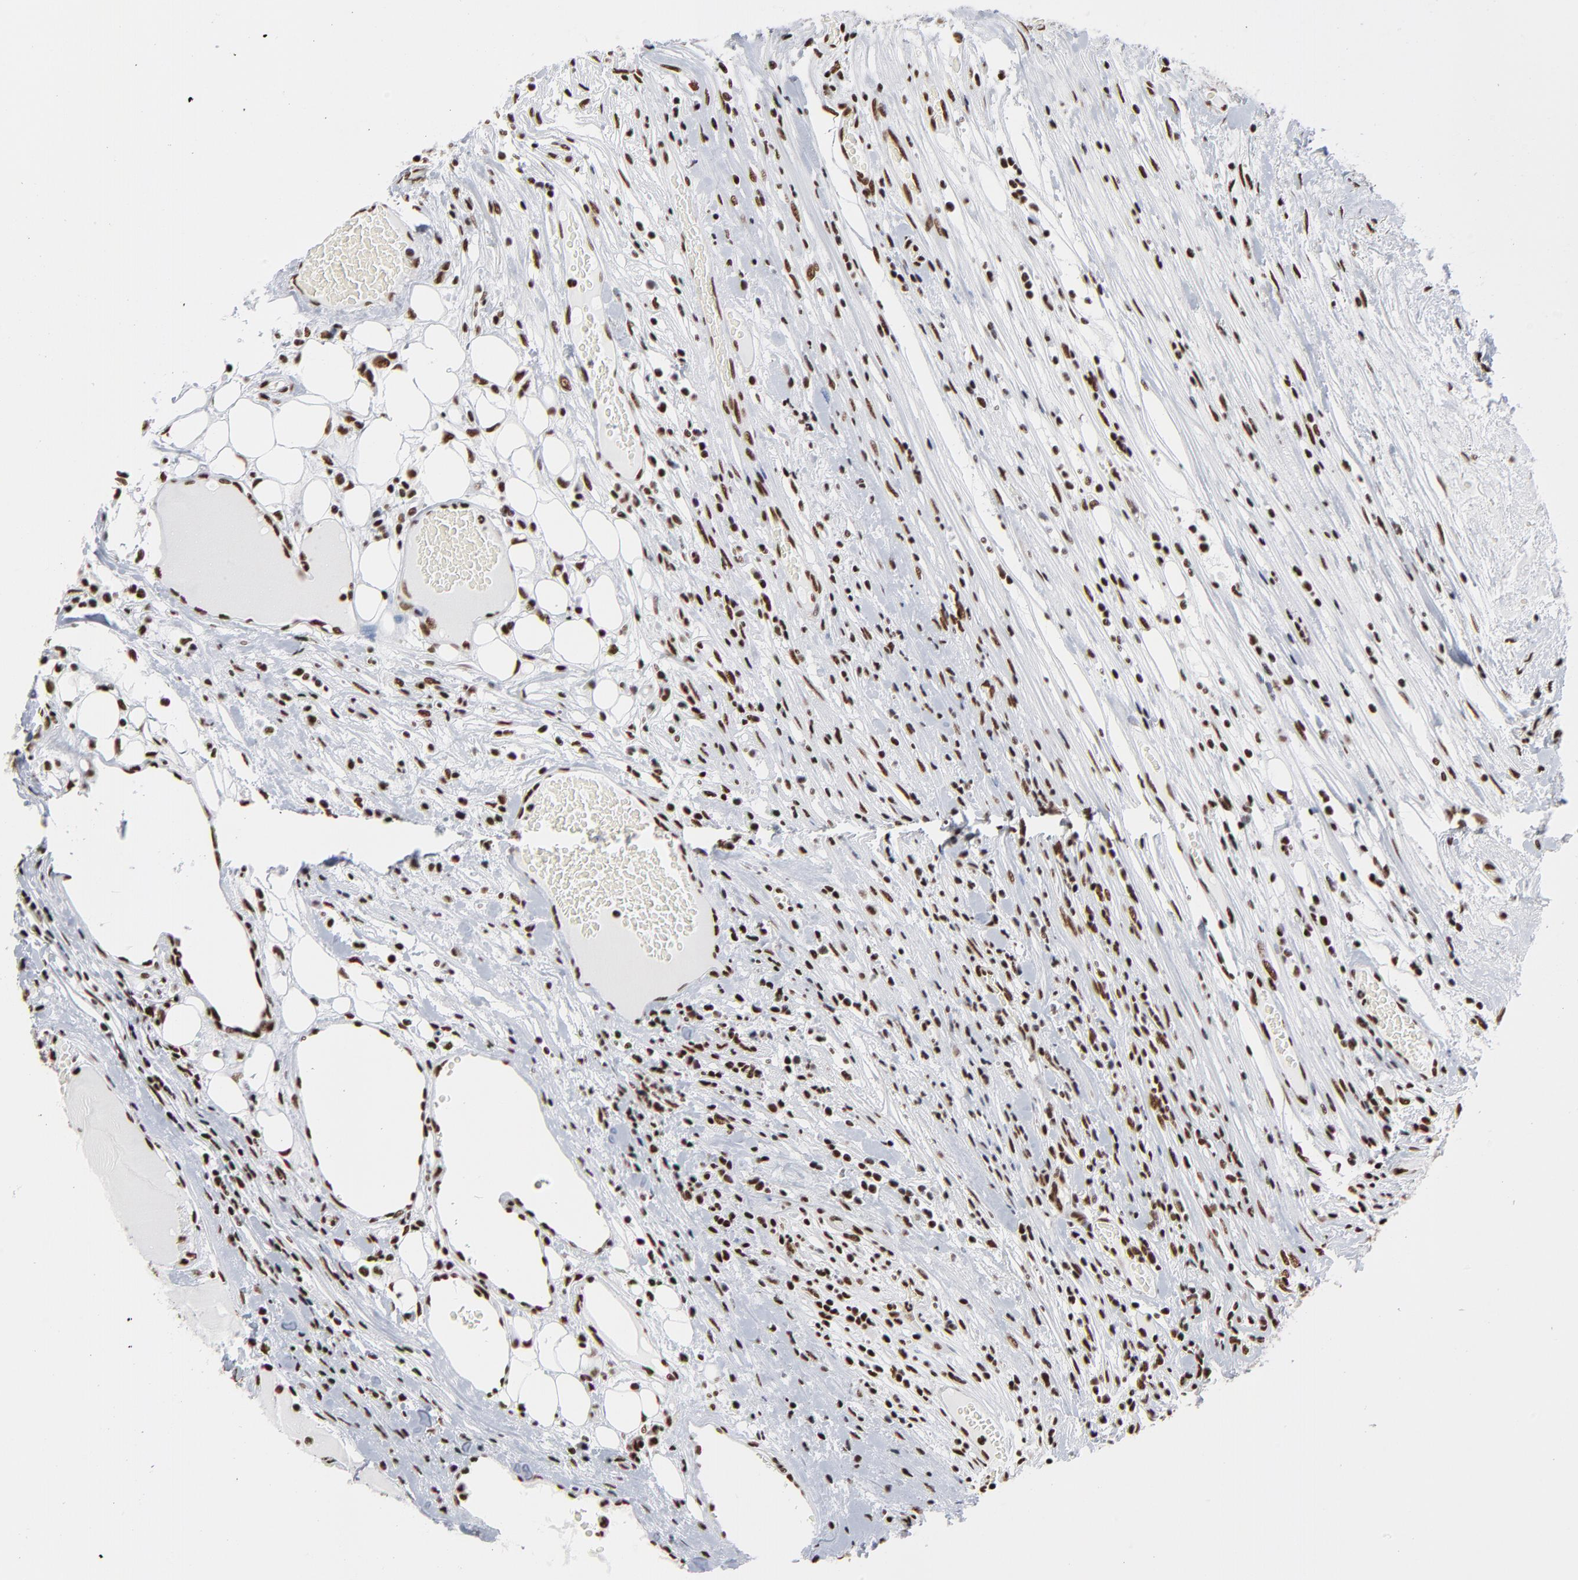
{"staining": {"intensity": "strong", "quantity": ">75%", "location": "nuclear"}, "tissue": "colorectal cancer", "cell_type": "Tumor cells", "image_type": "cancer", "snomed": [{"axis": "morphology", "description": "Adenocarcinoma, NOS"}, {"axis": "topography", "description": "Colon"}], "caption": "IHC of colorectal cancer (adenocarcinoma) reveals high levels of strong nuclear expression in approximately >75% of tumor cells.", "gene": "CREB1", "patient": {"sex": "female", "age": 53}}